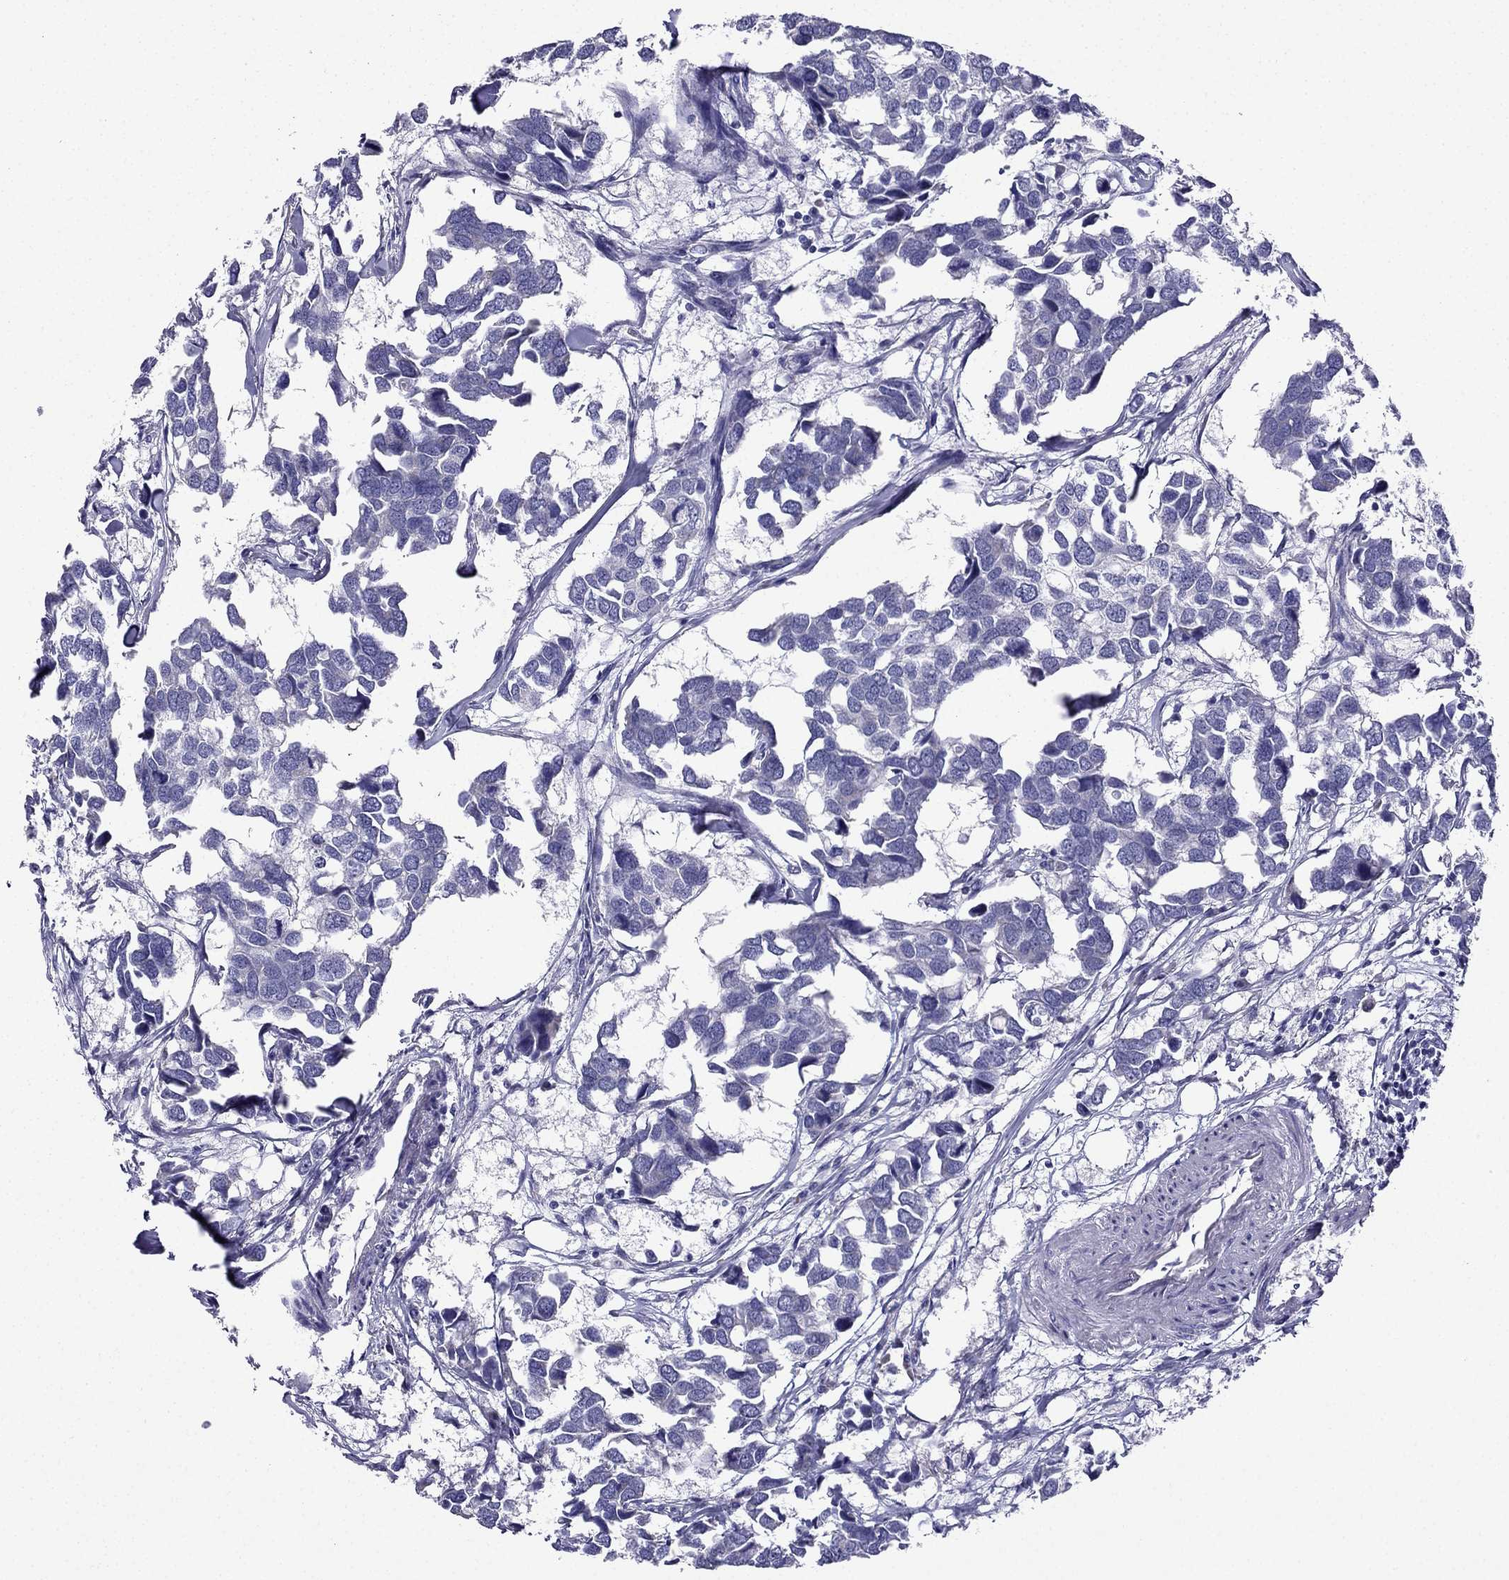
{"staining": {"intensity": "negative", "quantity": "none", "location": "none"}, "tissue": "breast cancer", "cell_type": "Tumor cells", "image_type": "cancer", "snomed": [{"axis": "morphology", "description": "Duct carcinoma"}, {"axis": "topography", "description": "Breast"}], "caption": "The photomicrograph displays no staining of tumor cells in breast cancer (invasive ductal carcinoma).", "gene": "KIF5A", "patient": {"sex": "female", "age": 83}}